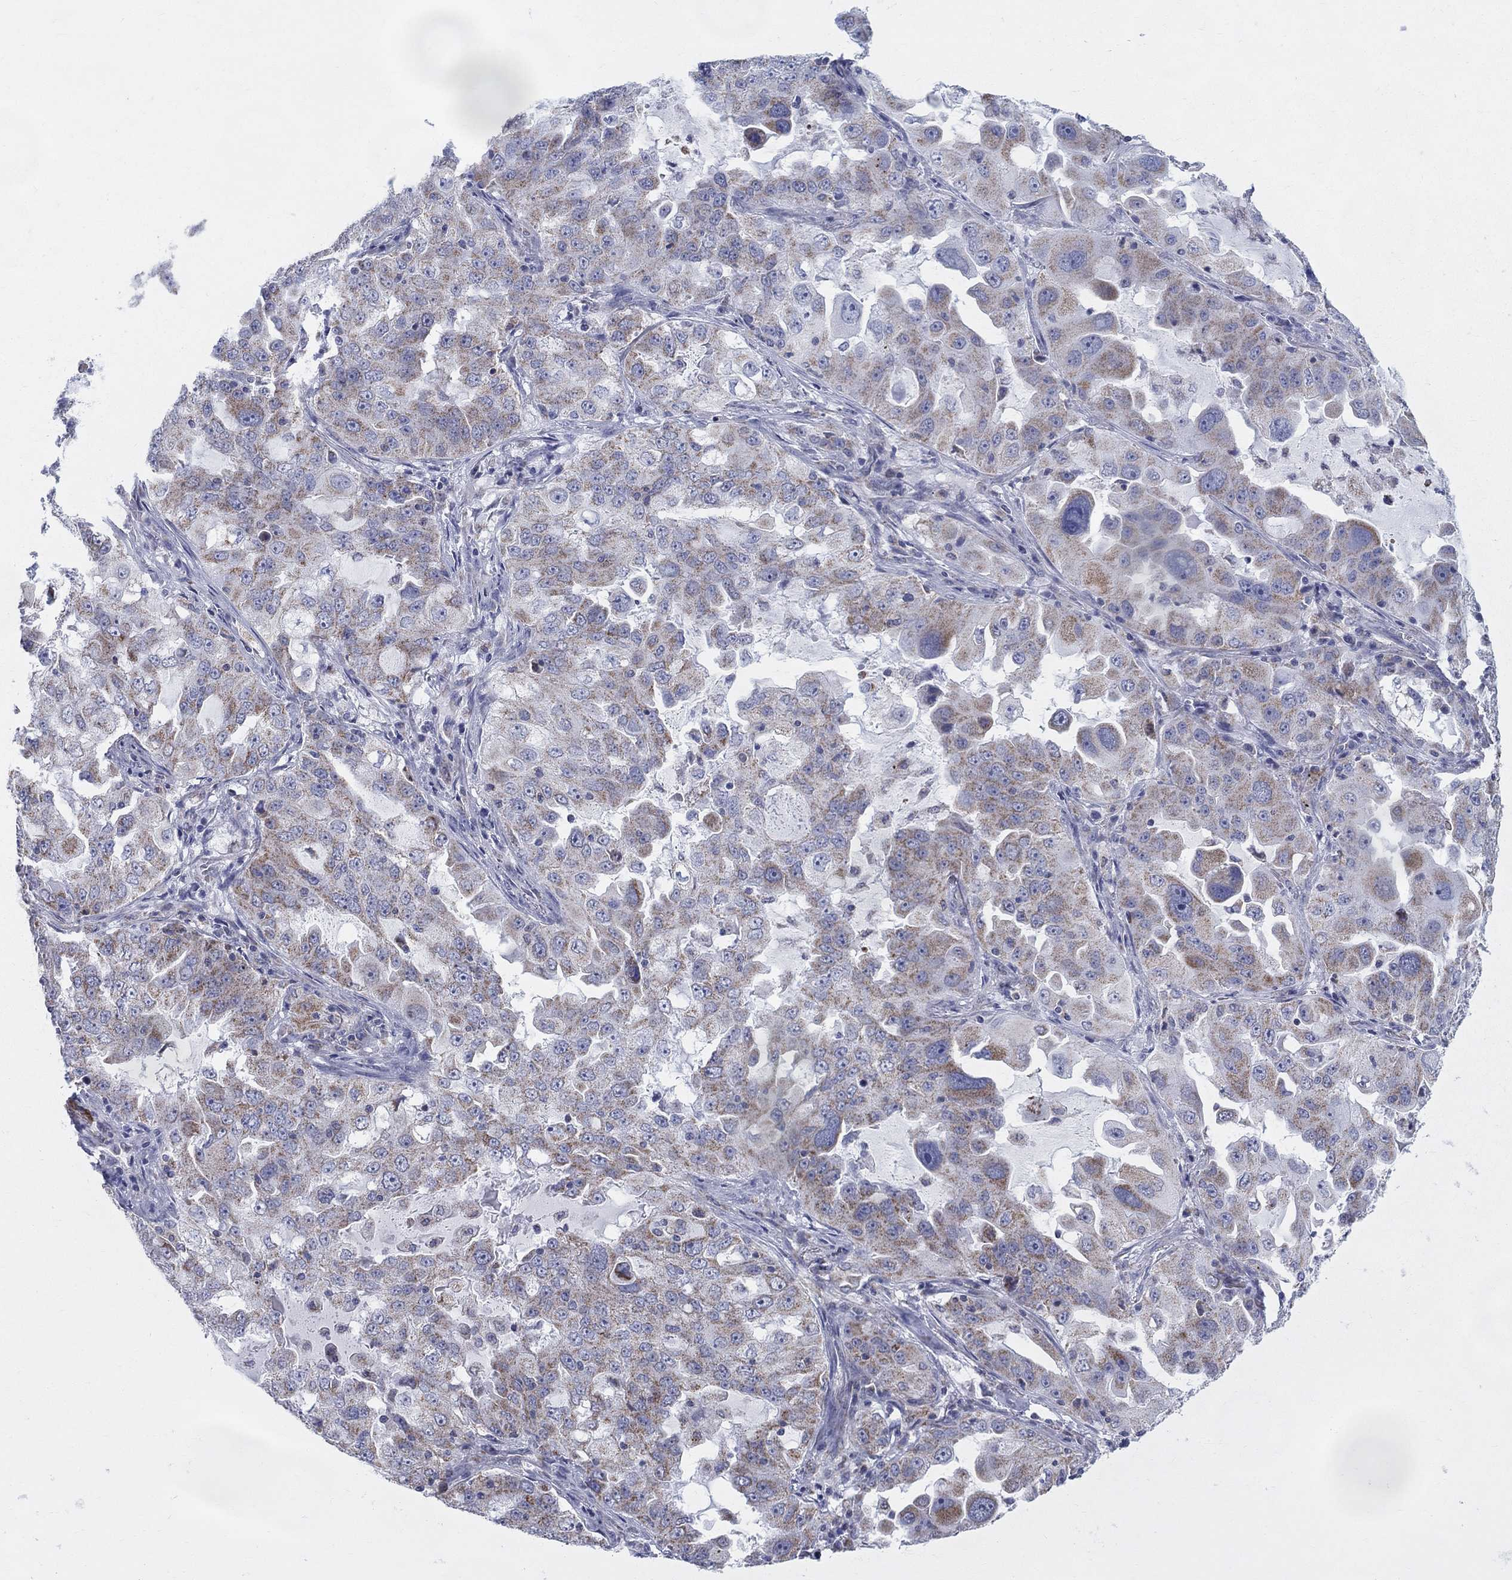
{"staining": {"intensity": "moderate", "quantity": "<25%", "location": "cytoplasmic/membranous"}, "tissue": "lung cancer", "cell_type": "Tumor cells", "image_type": "cancer", "snomed": [{"axis": "morphology", "description": "Adenocarcinoma, NOS"}, {"axis": "topography", "description": "Lung"}], "caption": "Brown immunohistochemical staining in adenocarcinoma (lung) exhibits moderate cytoplasmic/membranous positivity in approximately <25% of tumor cells. (DAB (3,3'-diaminobenzidine) IHC with brightfield microscopy, high magnification).", "gene": "KISS1R", "patient": {"sex": "female", "age": 61}}